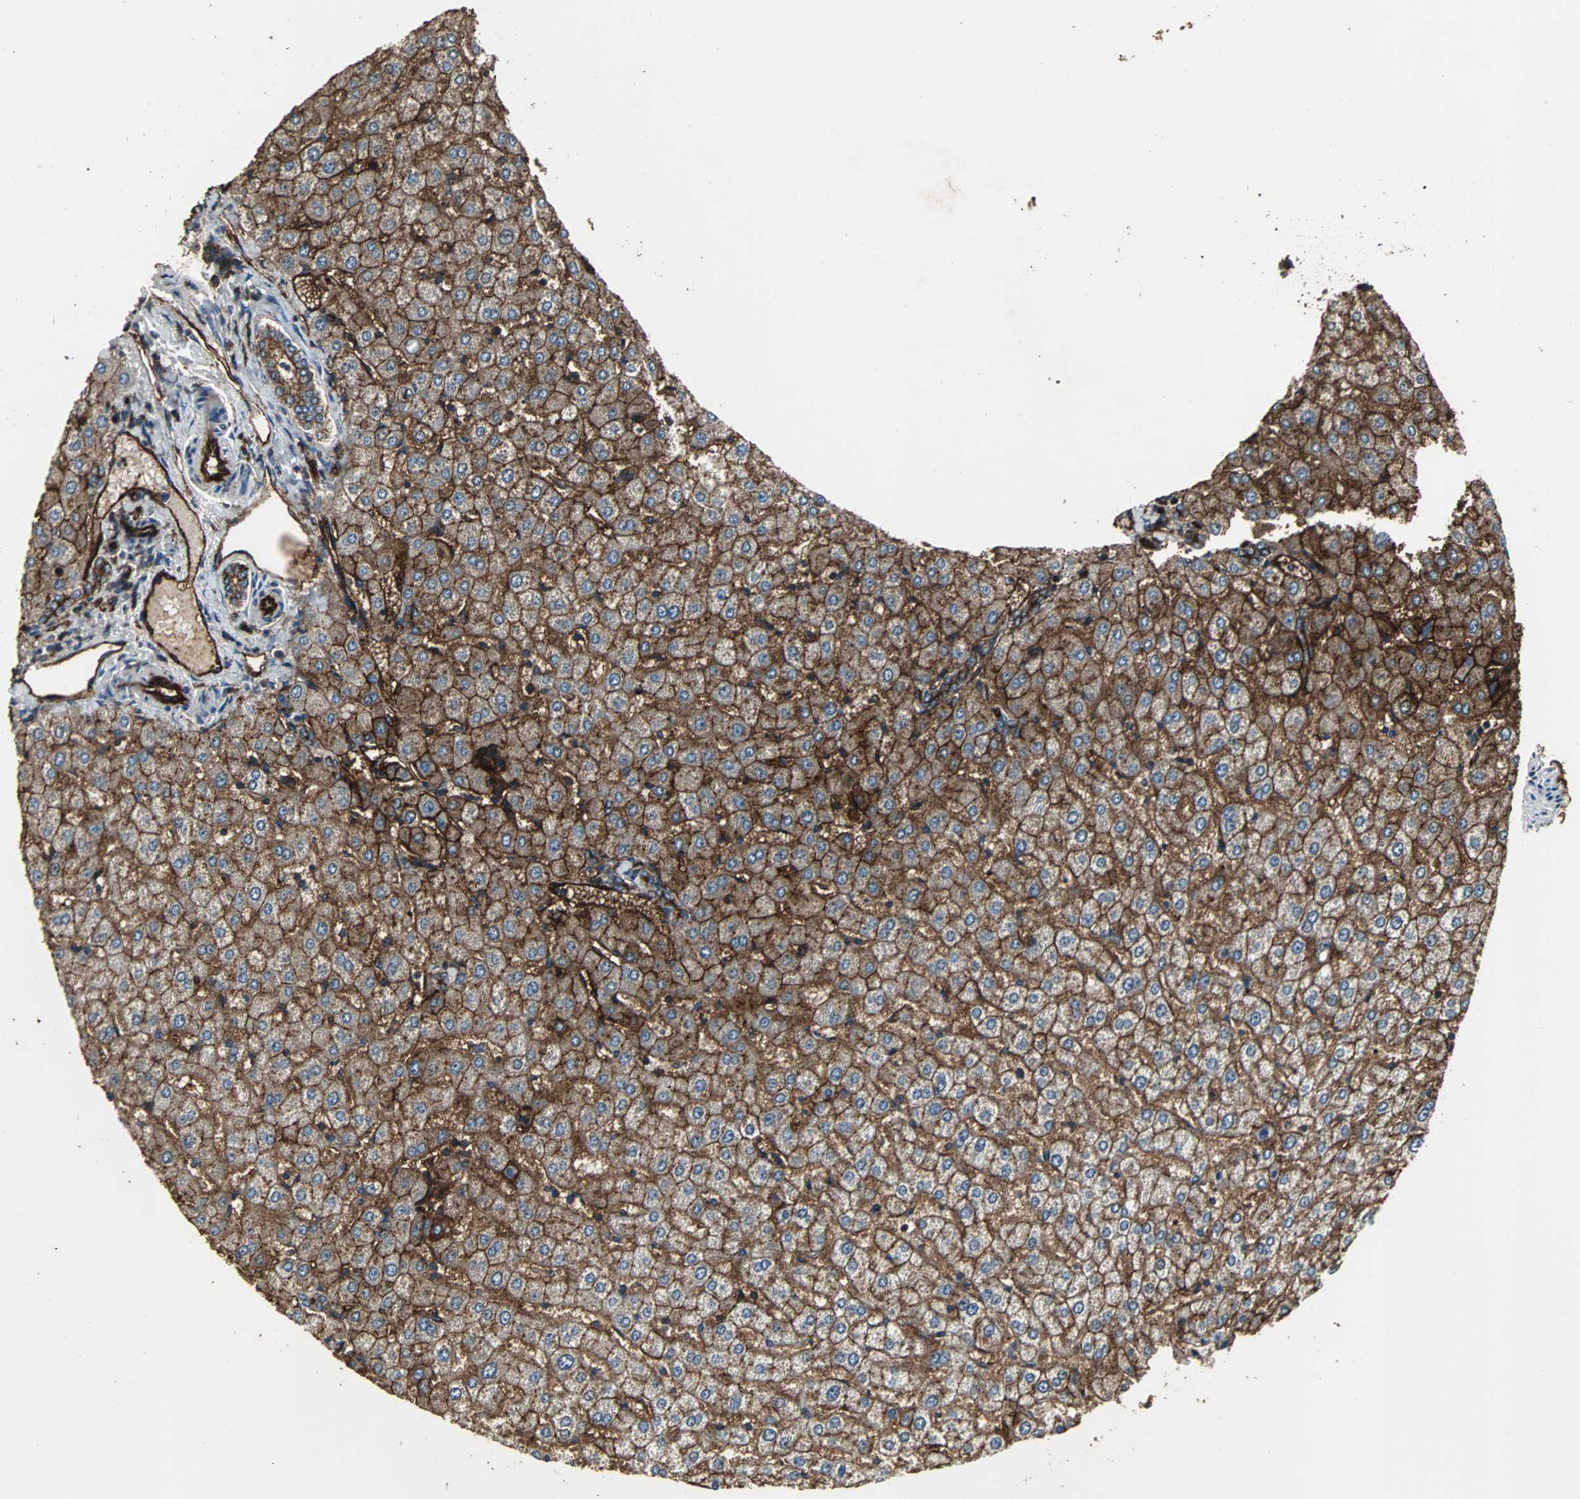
{"staining": {"intensity": "strong", "quantity": ">75%", "location": "cytoplasmic/membranous"}, "tissue": "liver", "cell_type": "Cholangiocytes", "image_type": "normal", "snomed": [{"axis": "morphology", "description": "Normal tissue, NOS"}, {"axis": "morphology", "description": "Fibrosis, NOS"}, {"axis": "topography", "description": "Liver"}], "caption": "Immunohistochemical staining of benign liver demonstrates strong cytoplasmic/membranous protein expression in about >75% of cholangiocytes. Nuclei are stained in blue.", "gene": "F11R", "patient": {"sex": "female", "age": 29}}